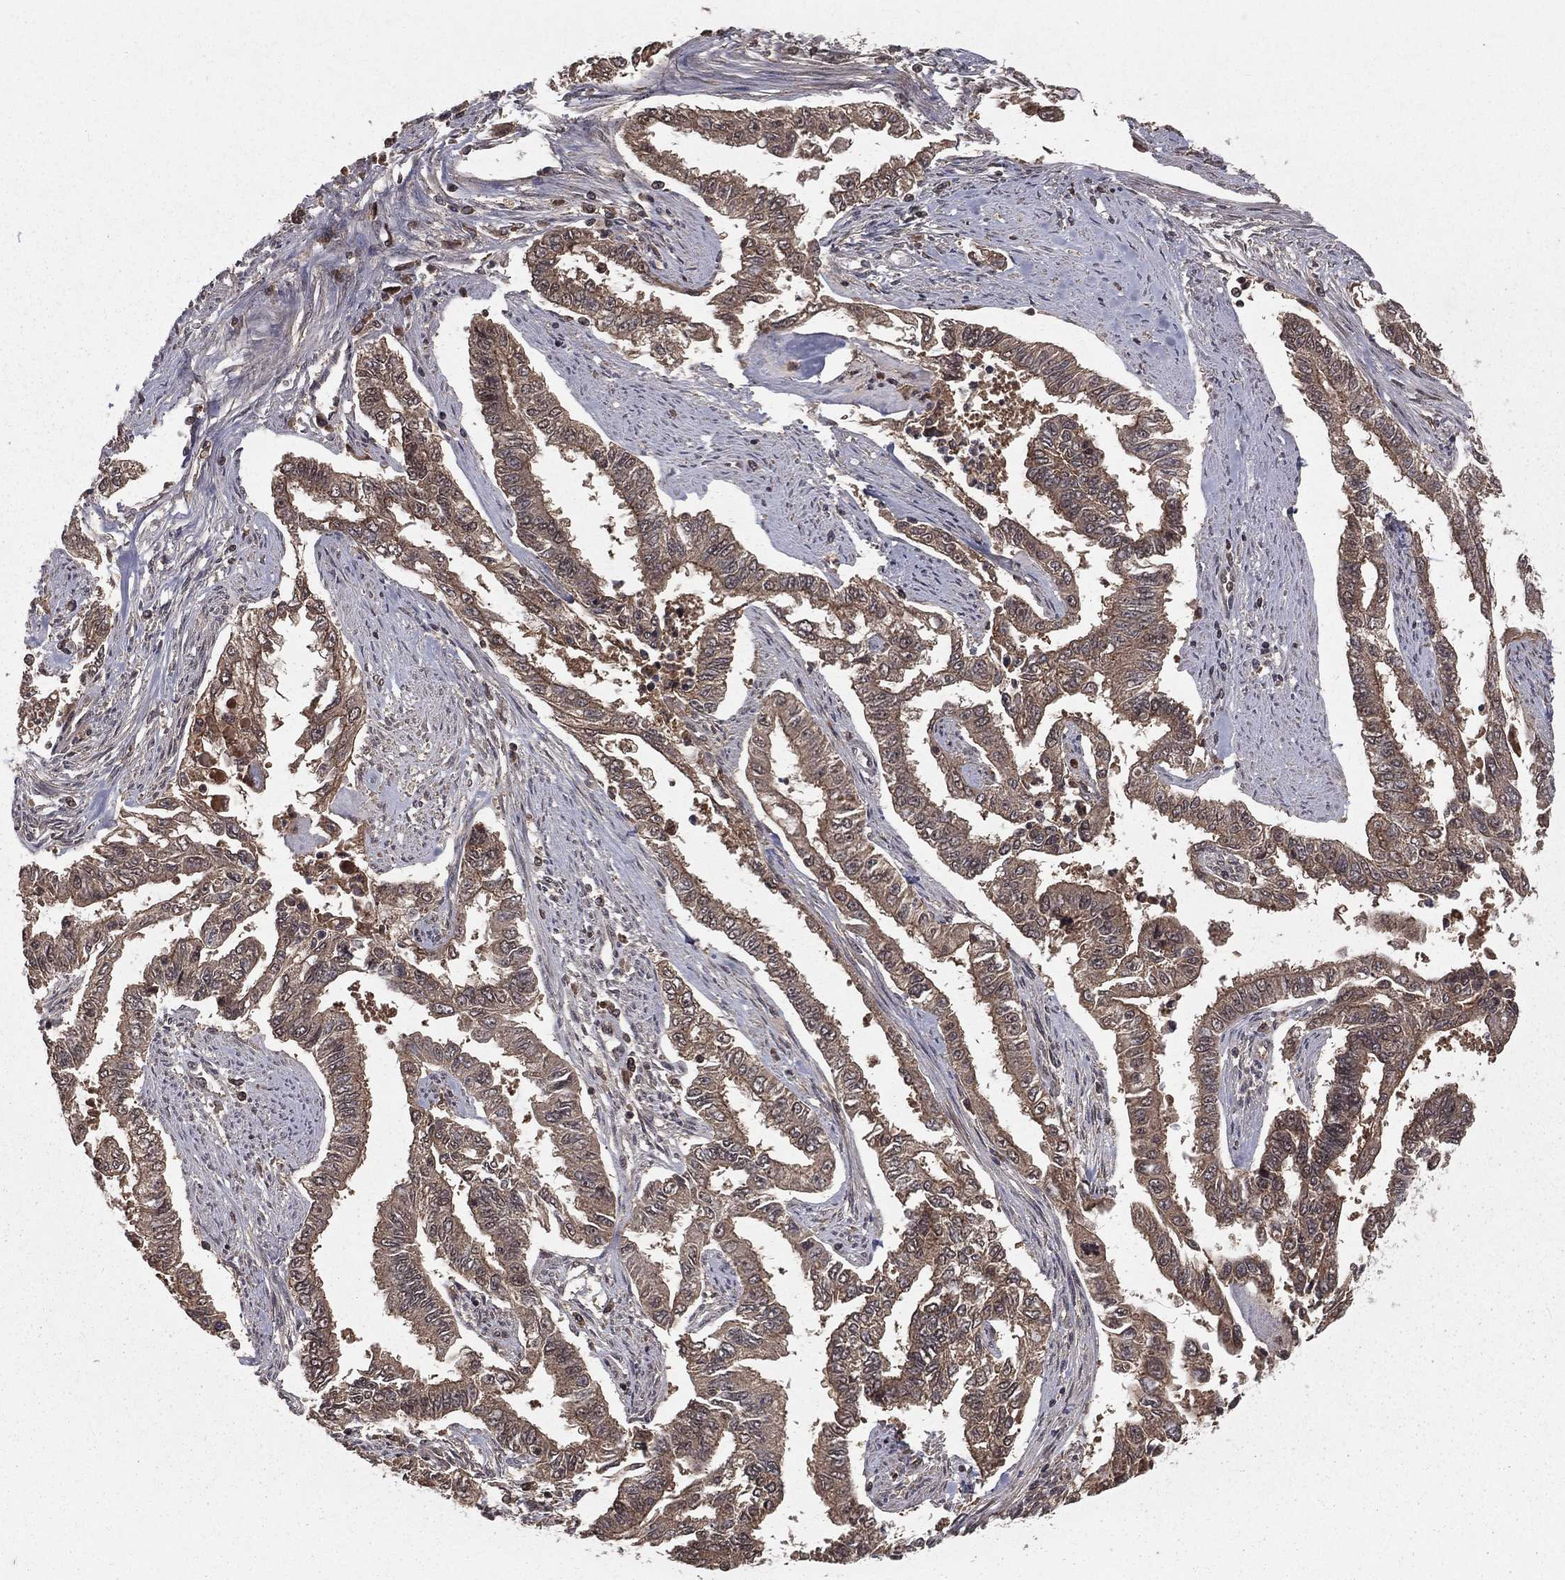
{"staining": {"intensity": "moderate", "quantity": ">75%", "location": "cytoplasmic/membranous"}, "tissue": "endometrial cancer", "cell_type": "Tumor cells", "image_type": "cancer", "snomed": [{"axis": "morphology", "description": "Adenocarcinoma, NOS"}, {"axis": "topography", "description": "Uterus"}], "caption": "This image reveals adenocarcinoma (endometrial) stained with immunohistochemistry to label a protein in brown. The cytoplasmic/membranous of tumor cells show moderate positivity for the protein. Nuclei are counter-stained blue.", "gene": "ZDHHC15", "patient": {"sex": "female", "age": 59}}